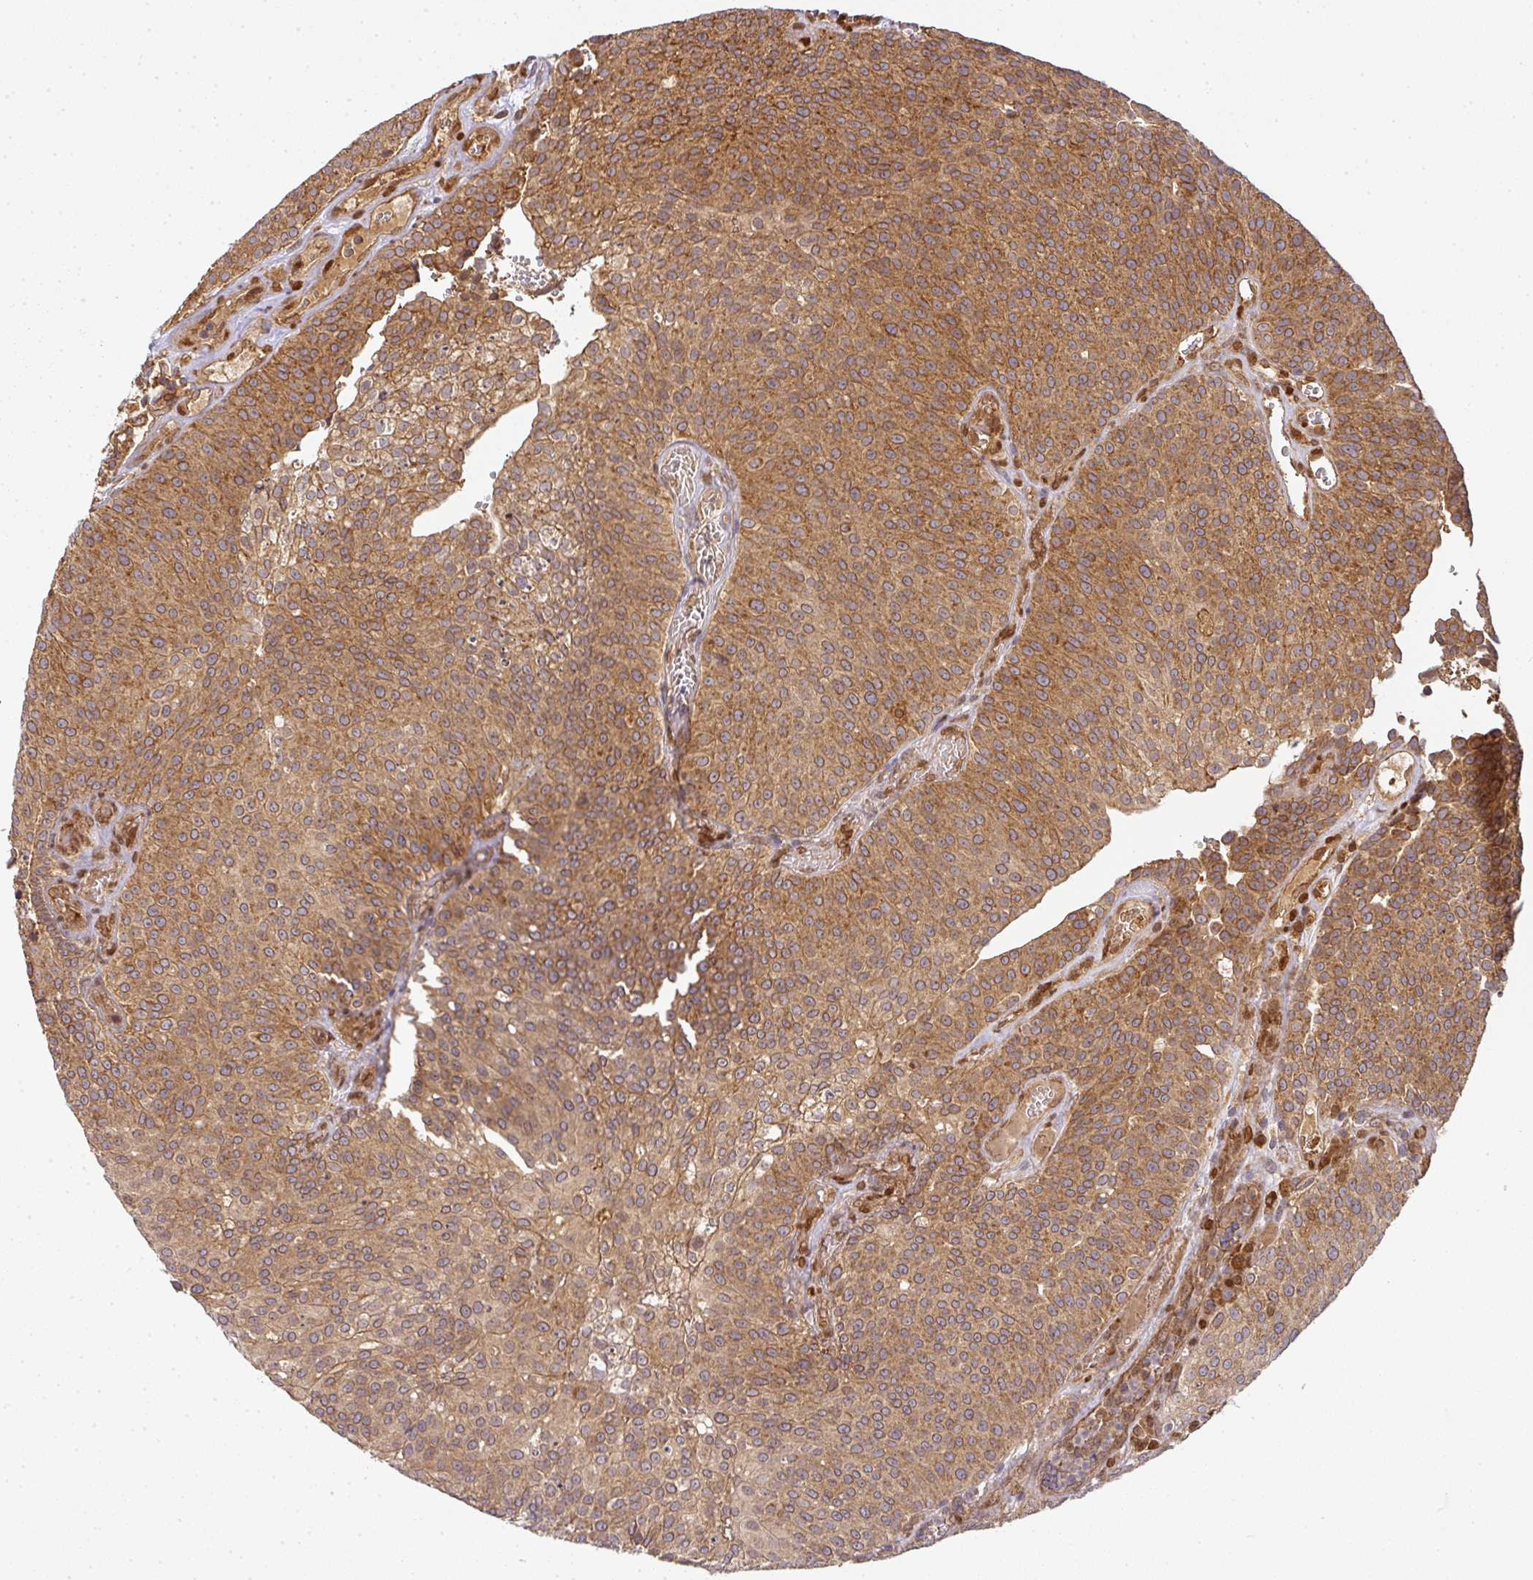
{"staining": {"intensity": "moderate", "quantity": ">75%", "location": "cytoplasmic/membranous"}, "tissue": "urothelial cancer", "cell_type": "Tumor cells", "image_type": "cancer", "snomed": [{"axis": "morphology", "description": "Urothelial carcinoma, Low grade"}, {"axis": "topography", "description": "Urinary bladder"}], "caption": "Human low-grade urothelial carcinoma stained for a protein (brown) exhibits moderate cytoplasmic/membranous positive expression in approximately >75% of tumor cells.", "gene": "MALSU1", "patient": {"sex": "female", "age": 79}}